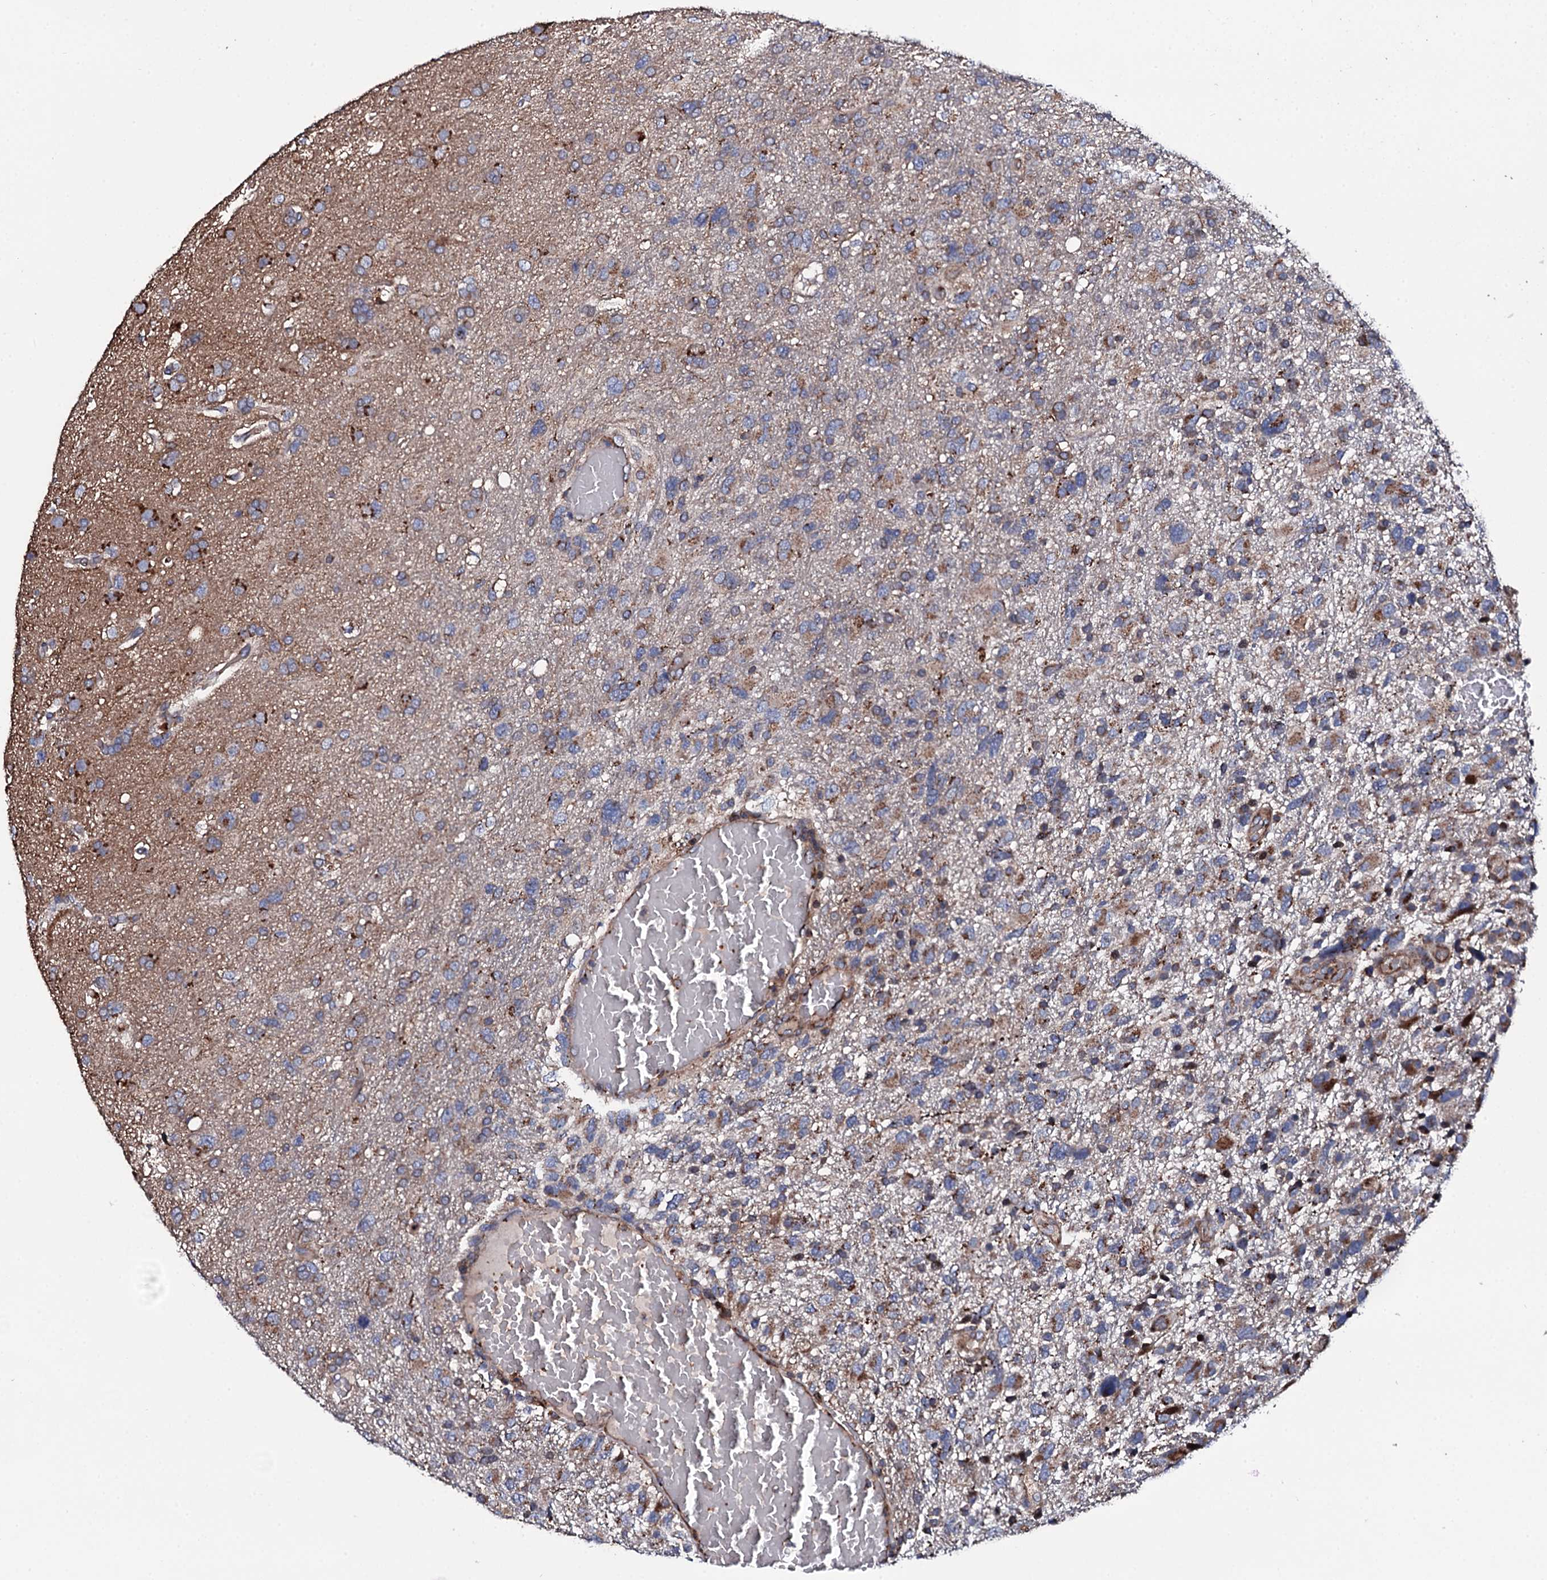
{"staining": {"intensity": "moderate", "quantity": "<25%", "location": "cytoplasmic/membranous"}, "tissue": "glioma", "cell_type": "Tumor cells", "image_type": "cancer", "snomed": [{"axis": "morphology", "description": "Glioma, malignant, High grade"}, {"axis": "topography", "description": "Brain"}], "caption": "Glioma tissue exhibits moderate cytoplasmic/membranous expression in approximately <25% of tumor cells", "gene": "PLET1", "patient": {"sex": "male", "age": 61}}